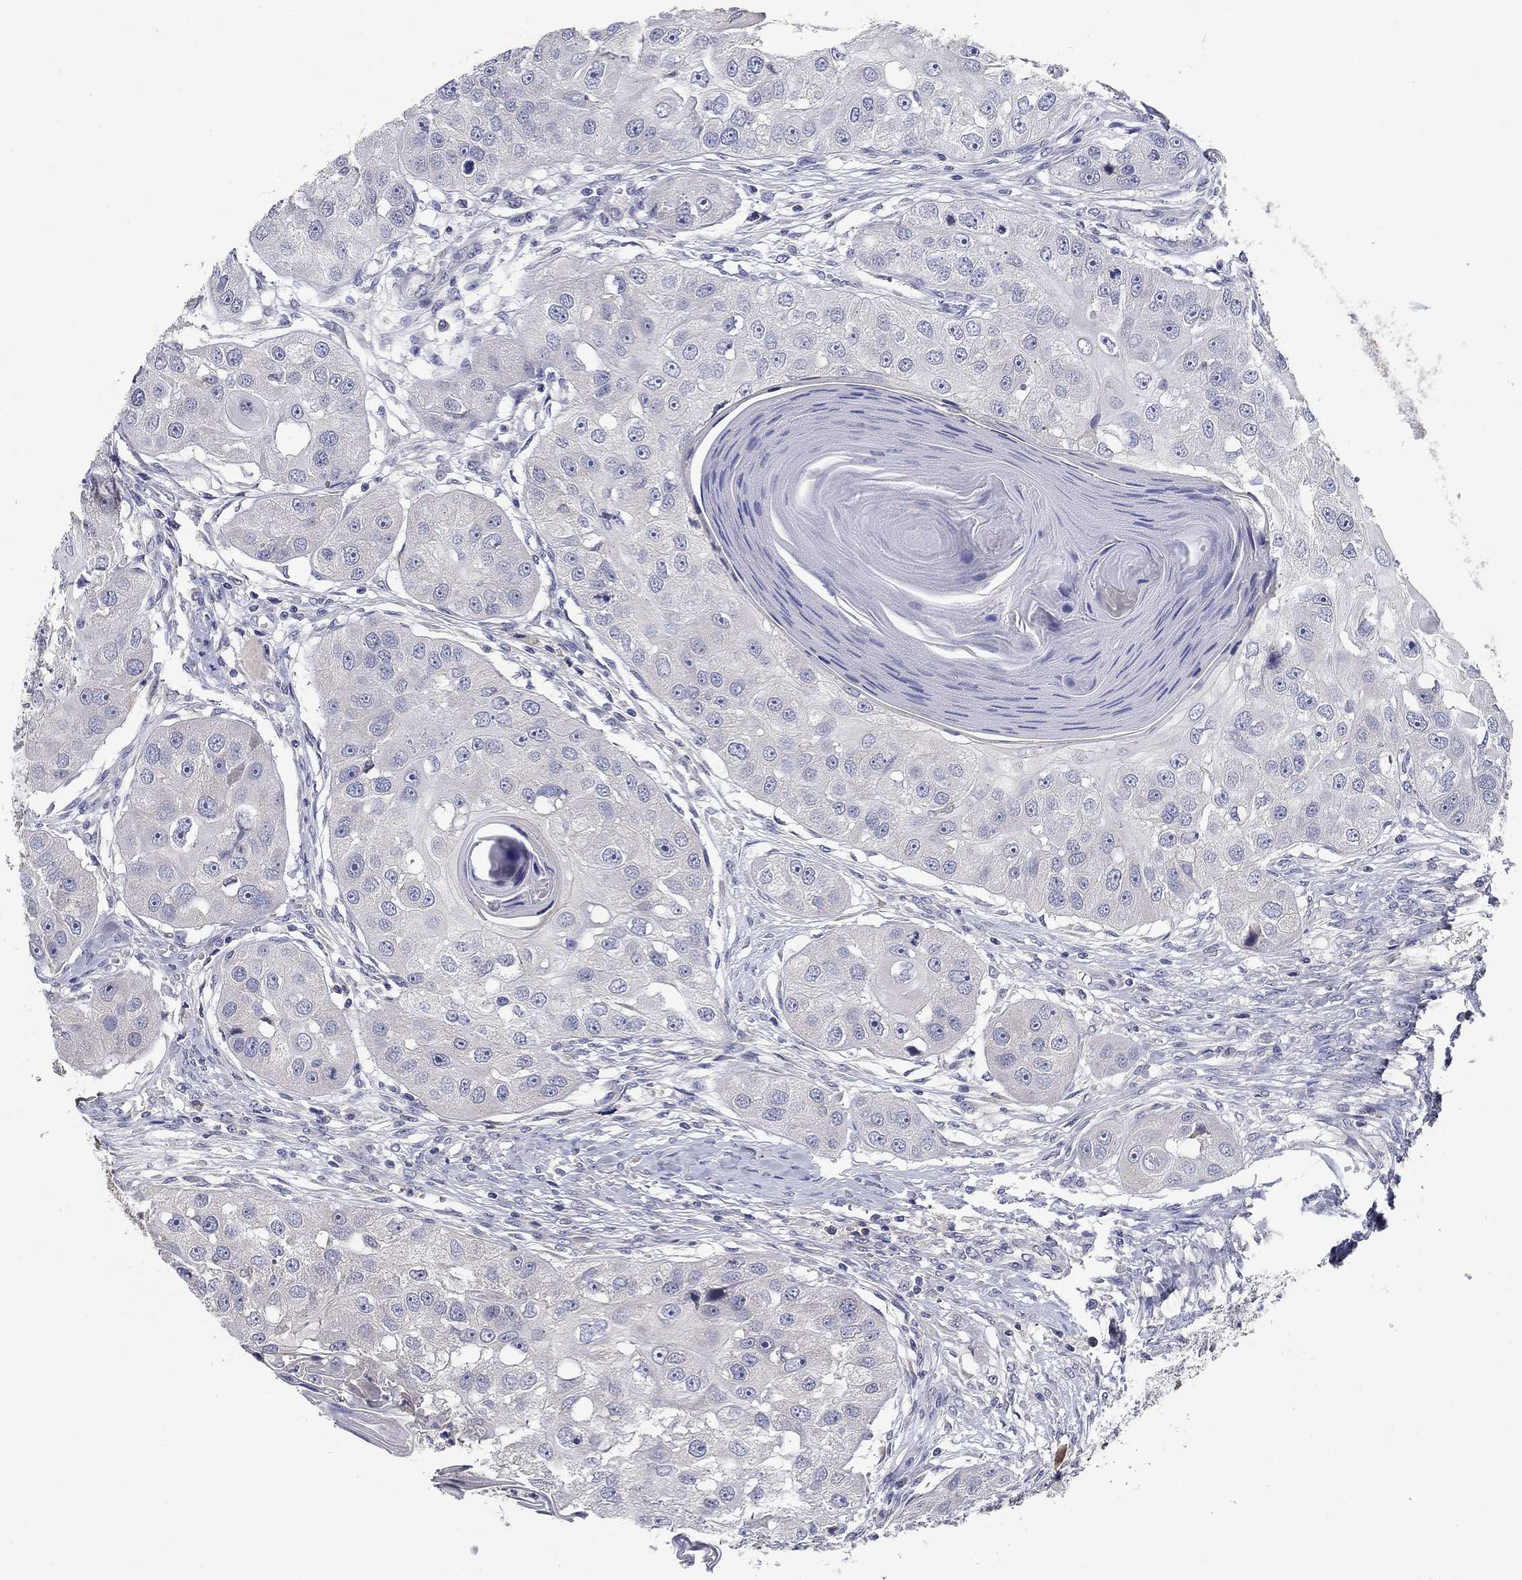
{"staining": {"intensity": "negative", "quantity": "none", "location": "none"}, "tissue": "head and neck cancer", "cell_type": "Tumor cells", "image_type": "cancer", "snomed": [{"axis": "morphology", "description": "Normal tissue, NOS"}, {"axis": "morphology", "description": "Squamous cell carcinoma, NOS"}, {"axis": "topography", "description": "Skeletal muscle"}, {"axis": "topography", "description": "Head-Neck"}], "caption": "Tumor cells show no significant positivity in squamous cell carcinoma (head and neck).", "gene": "PROZ", "patient": {"sex": "male", "age": 51}}